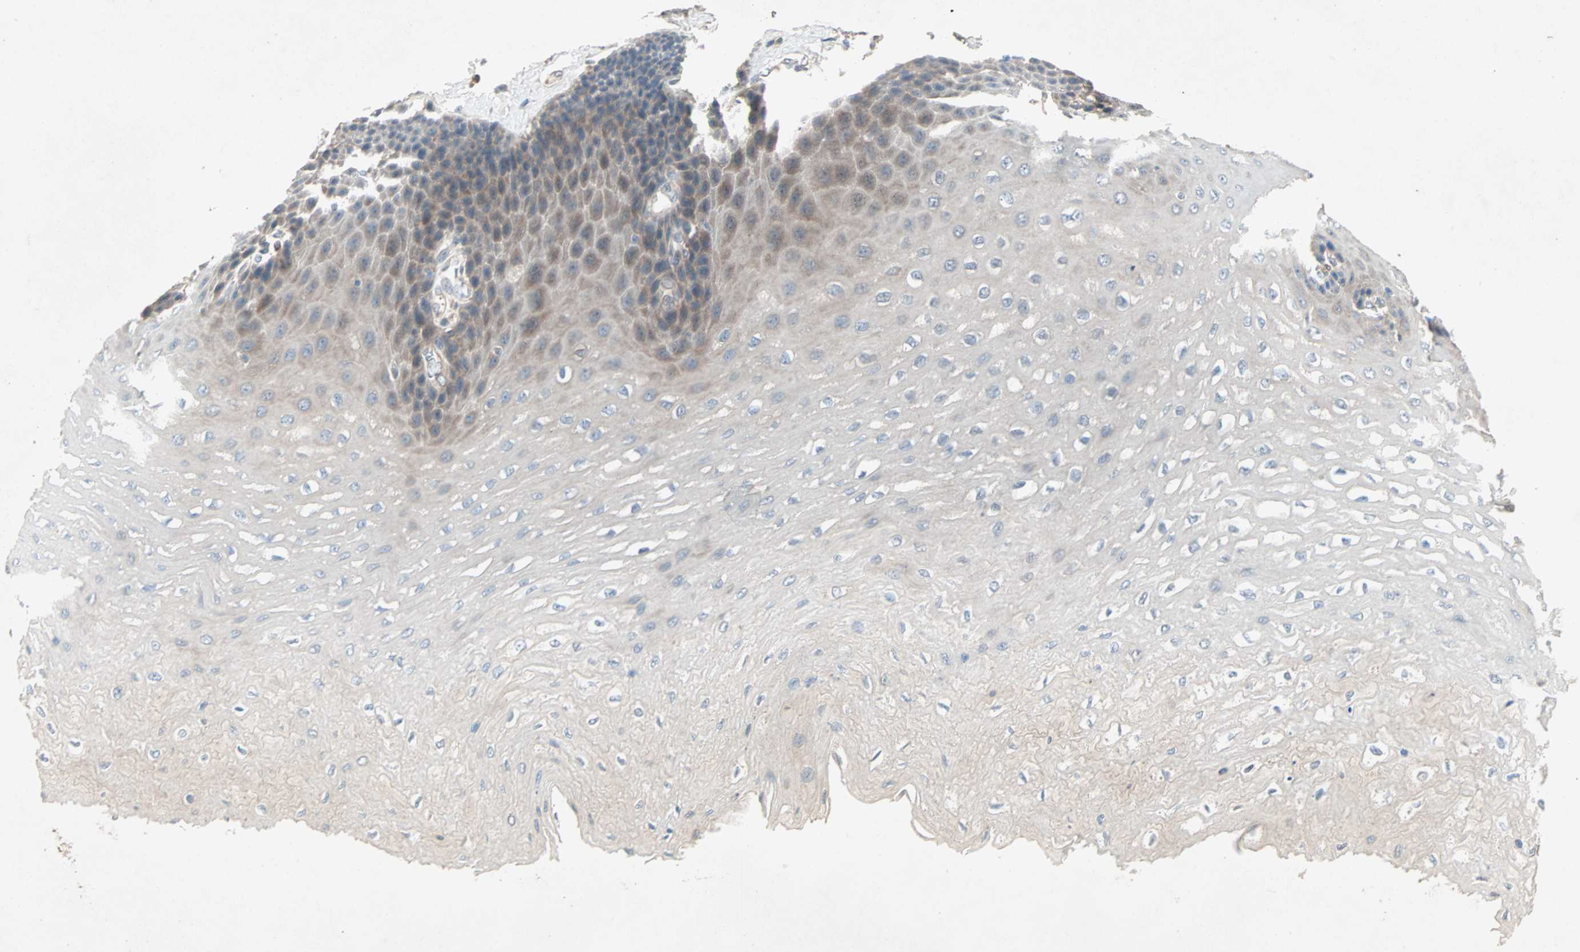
{"staining": {"intensity": "weak", "quantity": "<25%", "location": "cytoplasmic/membranous"}, "tissue": "esophagus", "cell_type": "Squamous epithelial cells", "image_type": "normal", "snomed": [{"axis": "morphology", "description": "Normal tissue, NOS"}, {"axis": "topography", "description": "Esophagus"}], "caption": "Squamous epithelial cells show no significant staining in unremarkable esophagus. (DAB (3,3'-diaminobenzidine) IHC with hematoxylin counter stain).", "gene": "SDSL", "patient": {"sex": "female", "age": 72}}